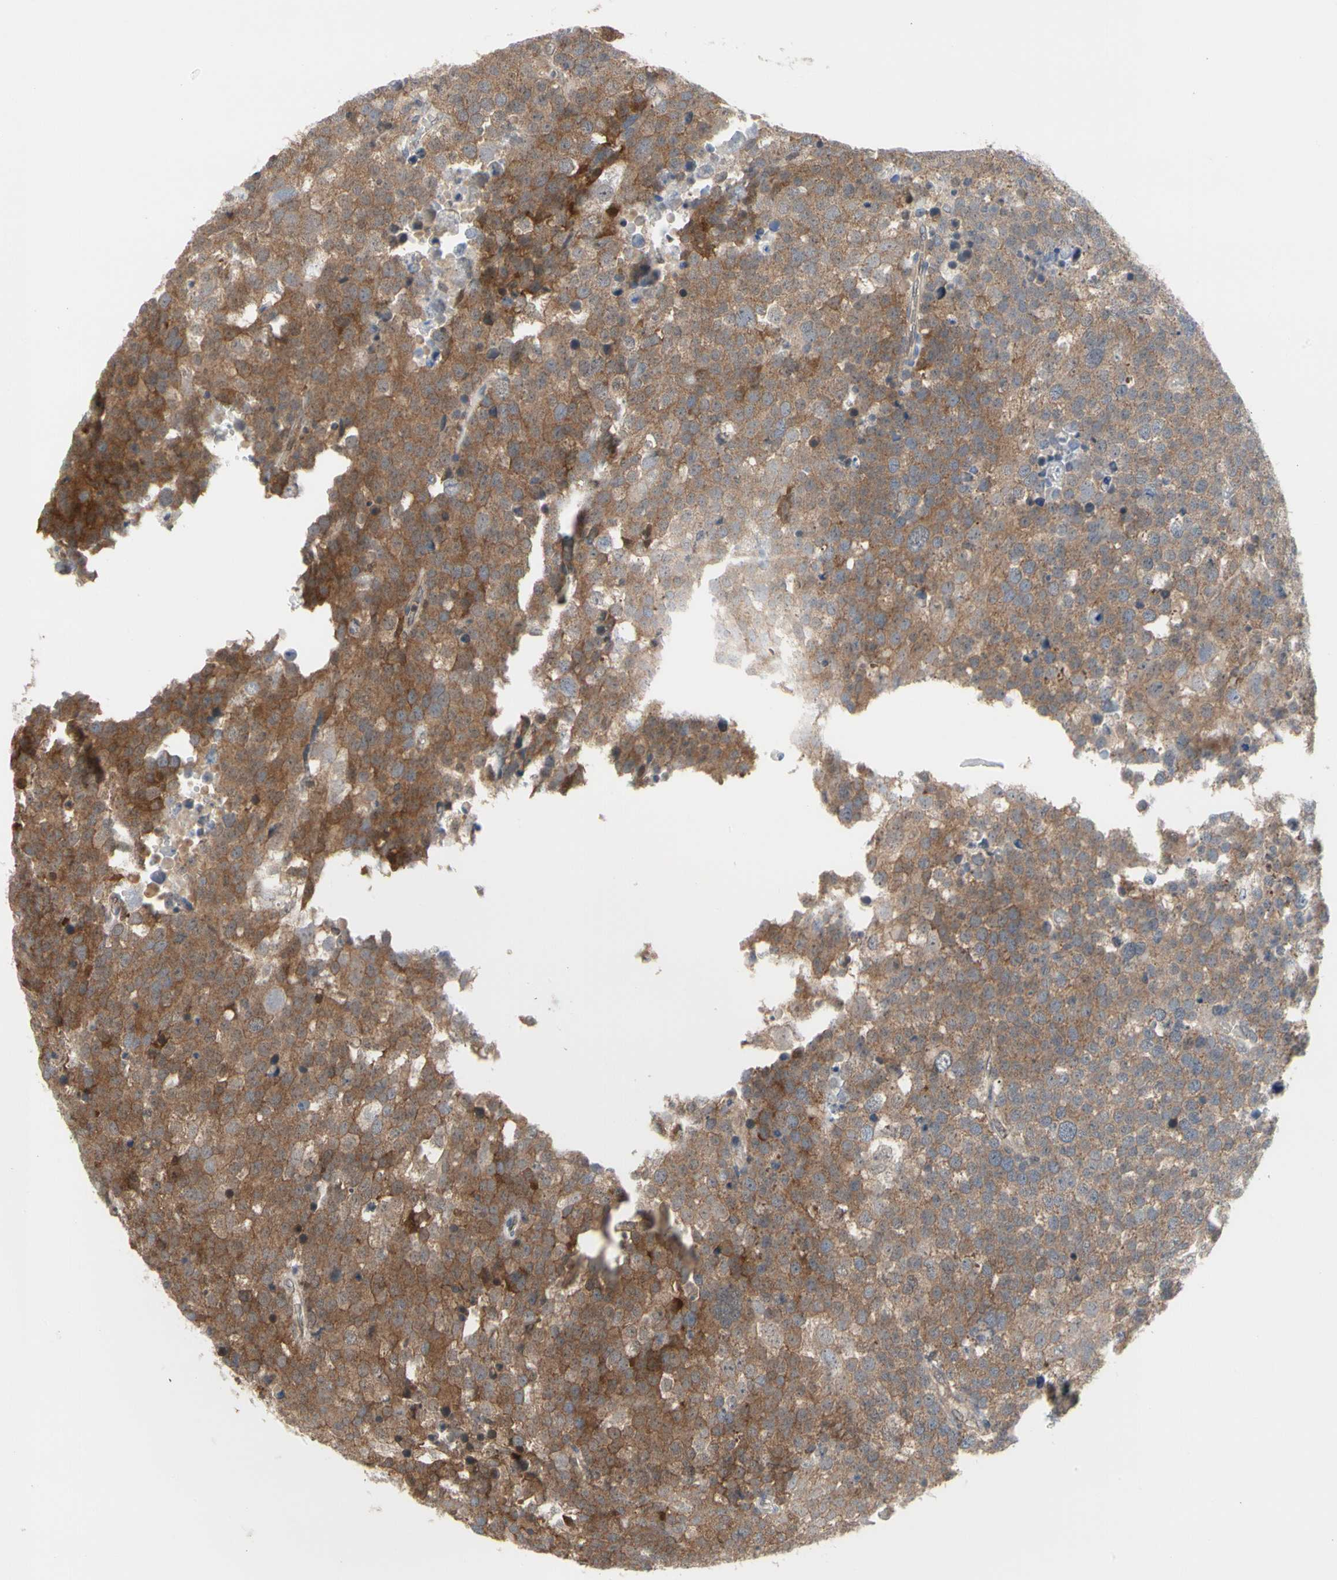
{"staining": {"intensity": "moderate", "quantity": ">75%", "location": "cytoplasmic/membranous"}, "tissue": "testis cancer", "cell_type": "Tumor cells", "image_type": "cancer", "snomed": [{"axis": "morphology", "description": "Seminoma, NOS"}, {"axis": "topography", "description": "Testis"}], "caption": "A brown stain highlights moderate cytoplasmic/membranous positivity of a protein in human testis seminoma tumor cells.", "gene": "CDK5", "patient": {"sex": "male", "age": 71}}